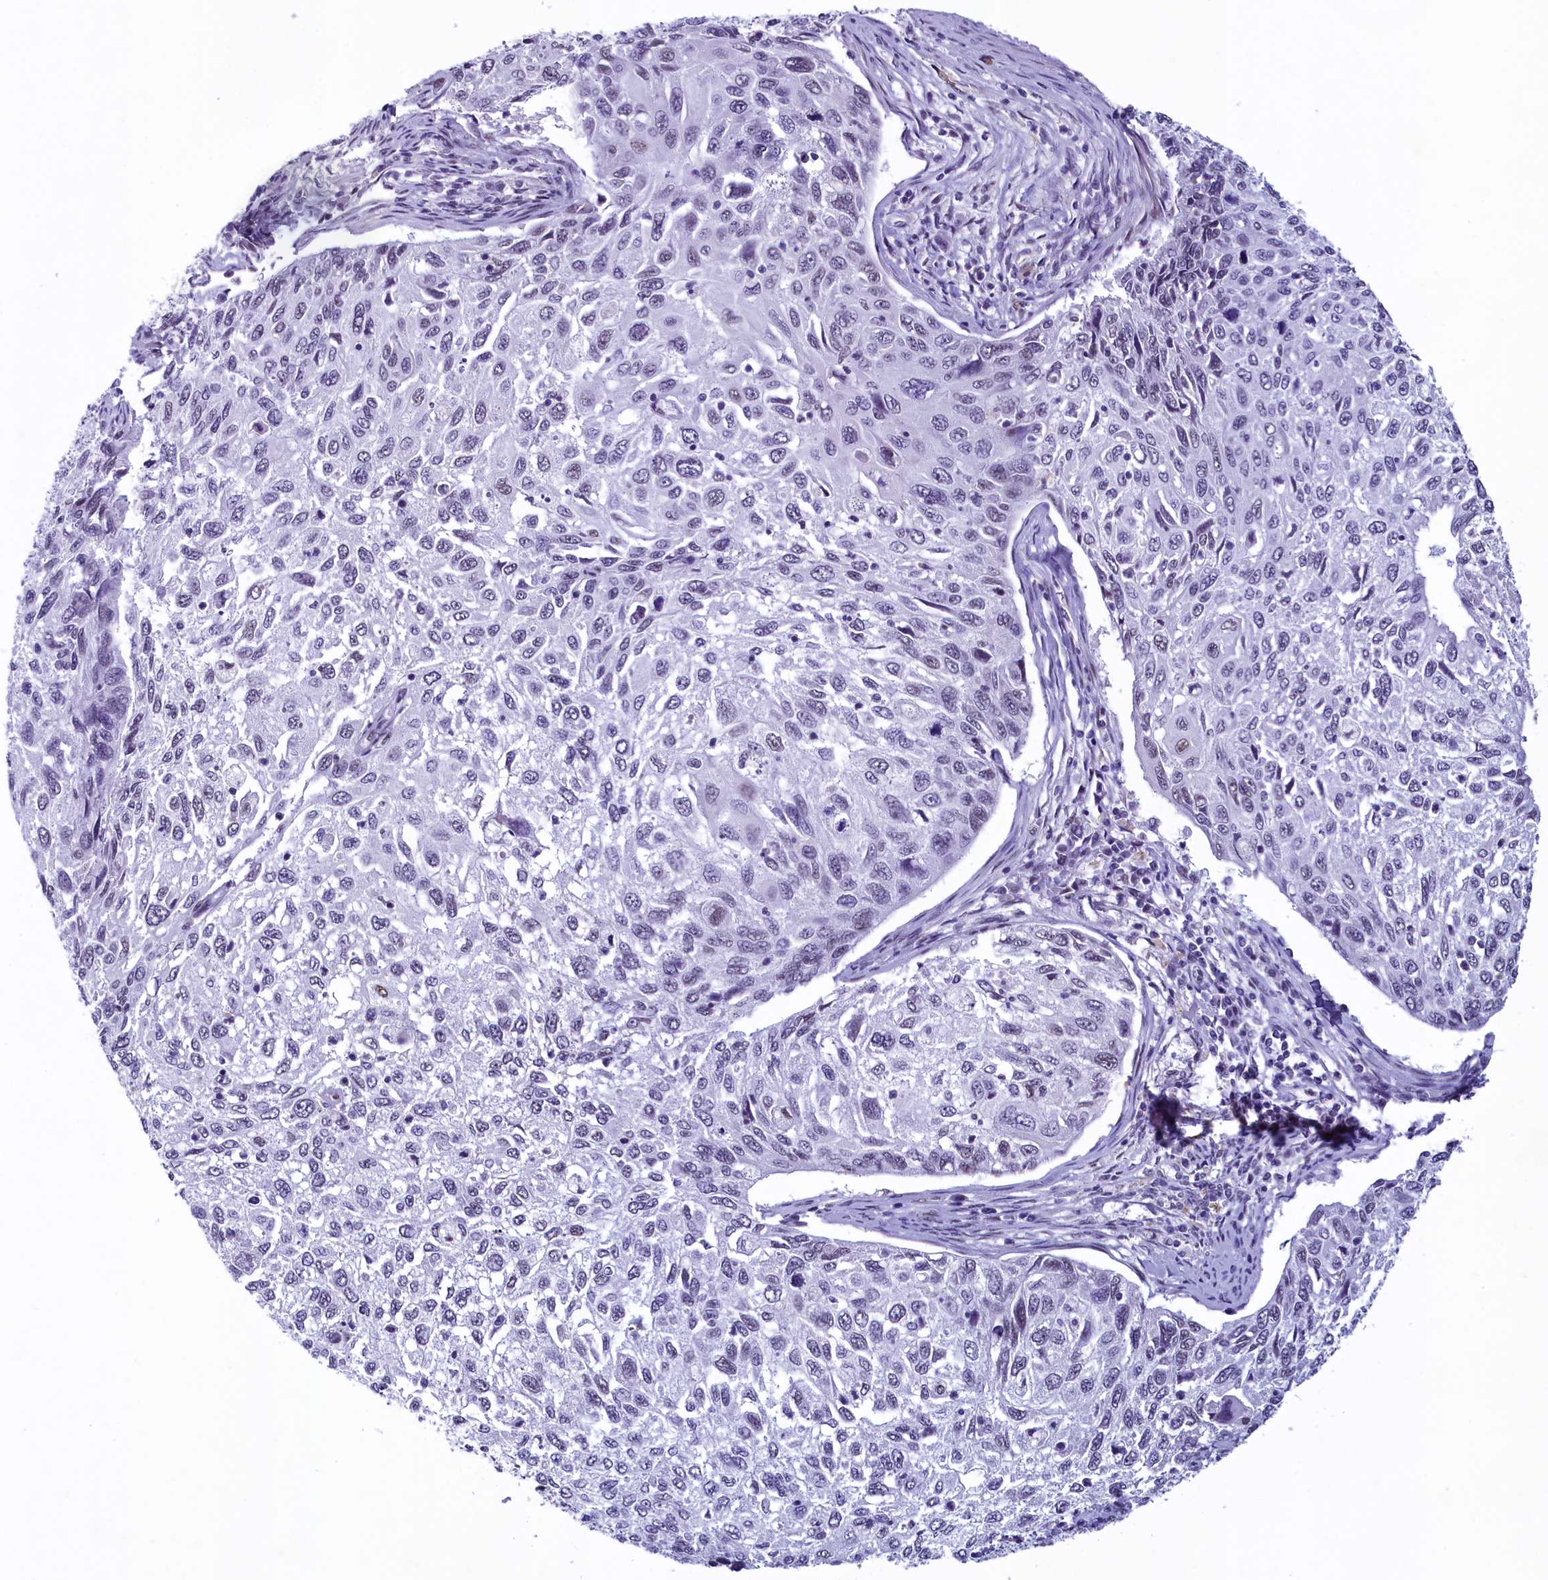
{"staining": {"intensity": "negative", "quantity": "none", "location": "none"}, "tissue": "cervical cancer", "cell_type": "Tumor cells", "image_type": "cancer", "snomed": [{"axis": "morphology", "description": "Squamous cell carcinoma, NOS"}, {"axis": "topography", "description": "Cervix"}], "caption": "Immunohistochemistry micrograph of neoplastic tissue: human cervical squamous cell carcinoma stained with DAB reveals no significant protein expression in tumor cells.", "gene": "SUGP2", "patient": {"sex": "female", "age": 70}}